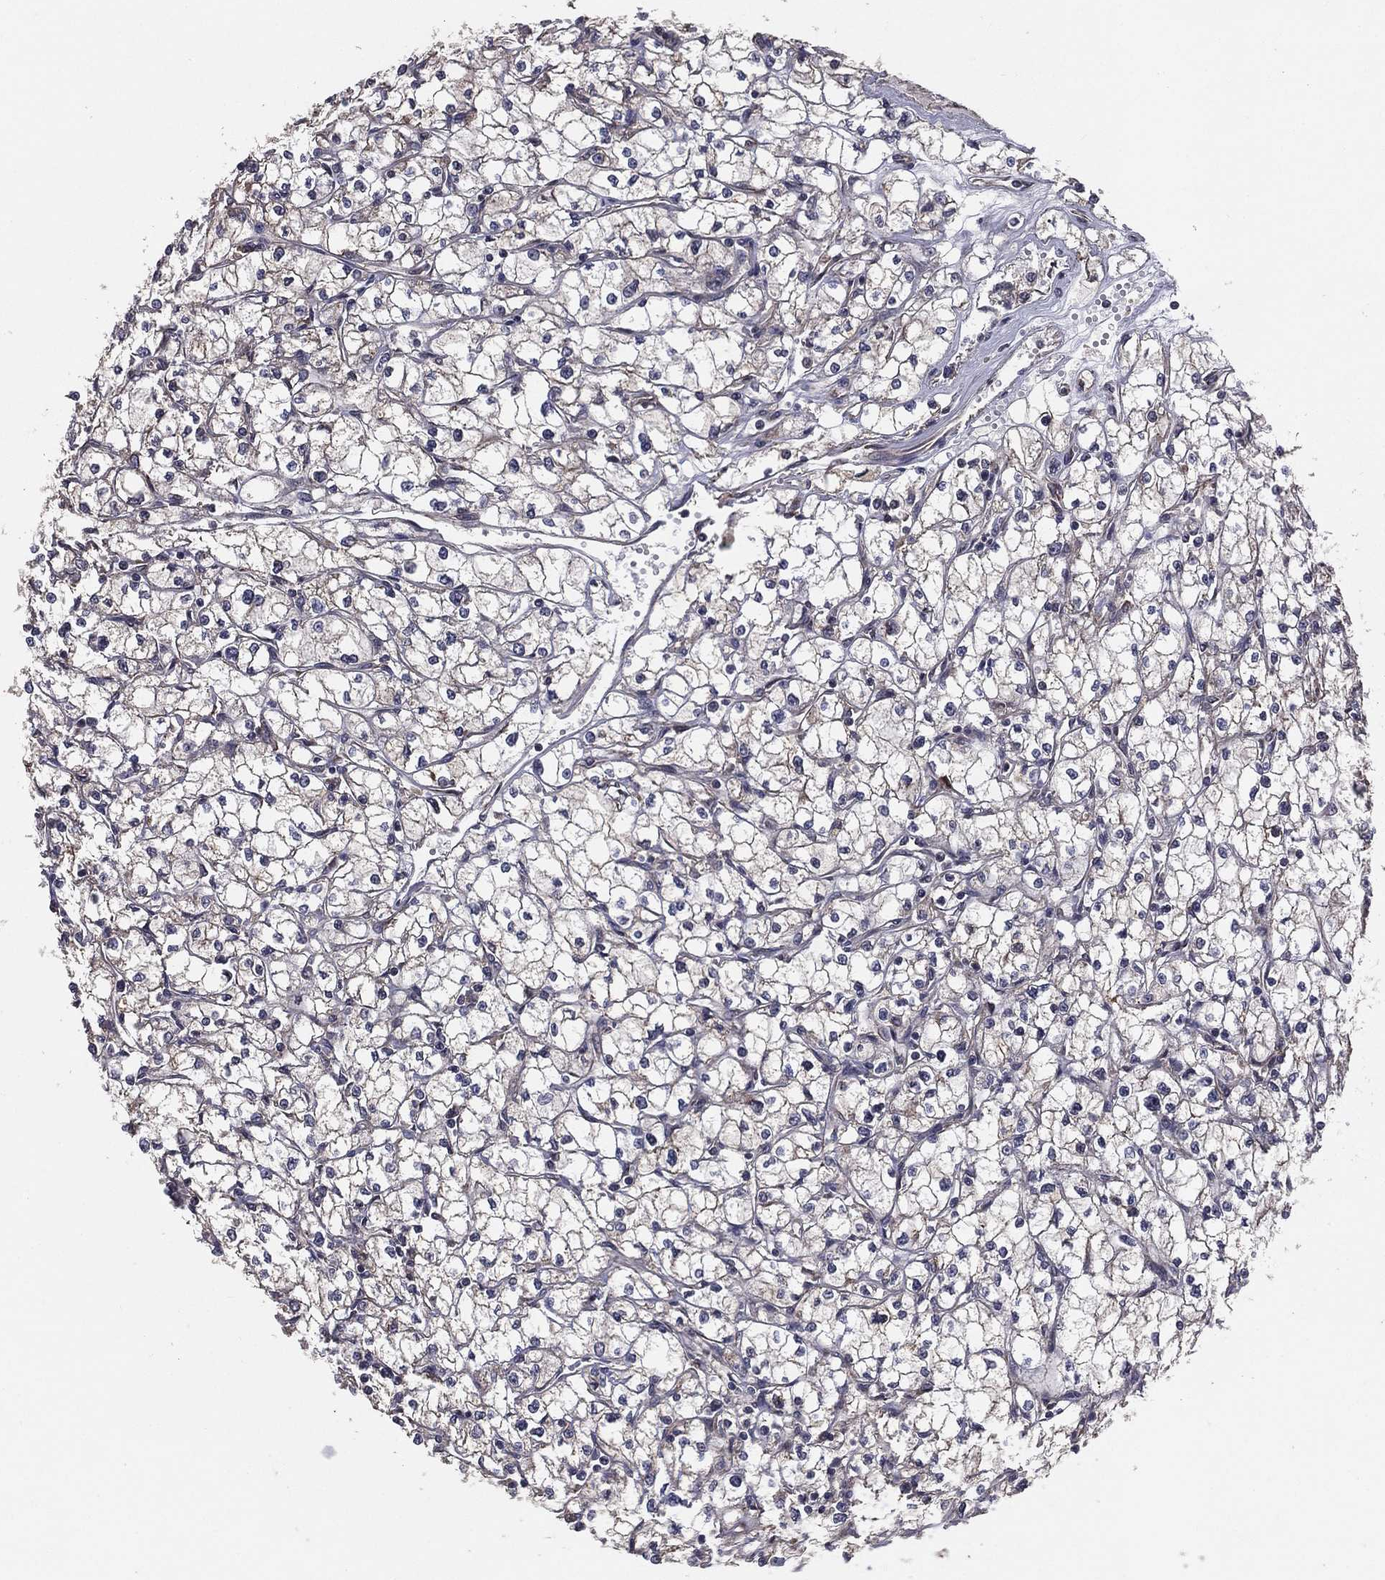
{"staining": {"intensity": "negative", "quantity": "none", "location": "none"}, "tissue": "renal cancer", "cell_type": "Tumor cells", "image_type": "cancer", "snomed": [{"axis": "morphology", "description": "Adenocarcinoma, NOS"}, {"axis": "topography", "description": "Kidney"}], "caption": "Tumor cells show no significant positivity in adenocarcinoma (renal).", "gene": "CERT1", "patient": {"sex": "male", "age": 67}}